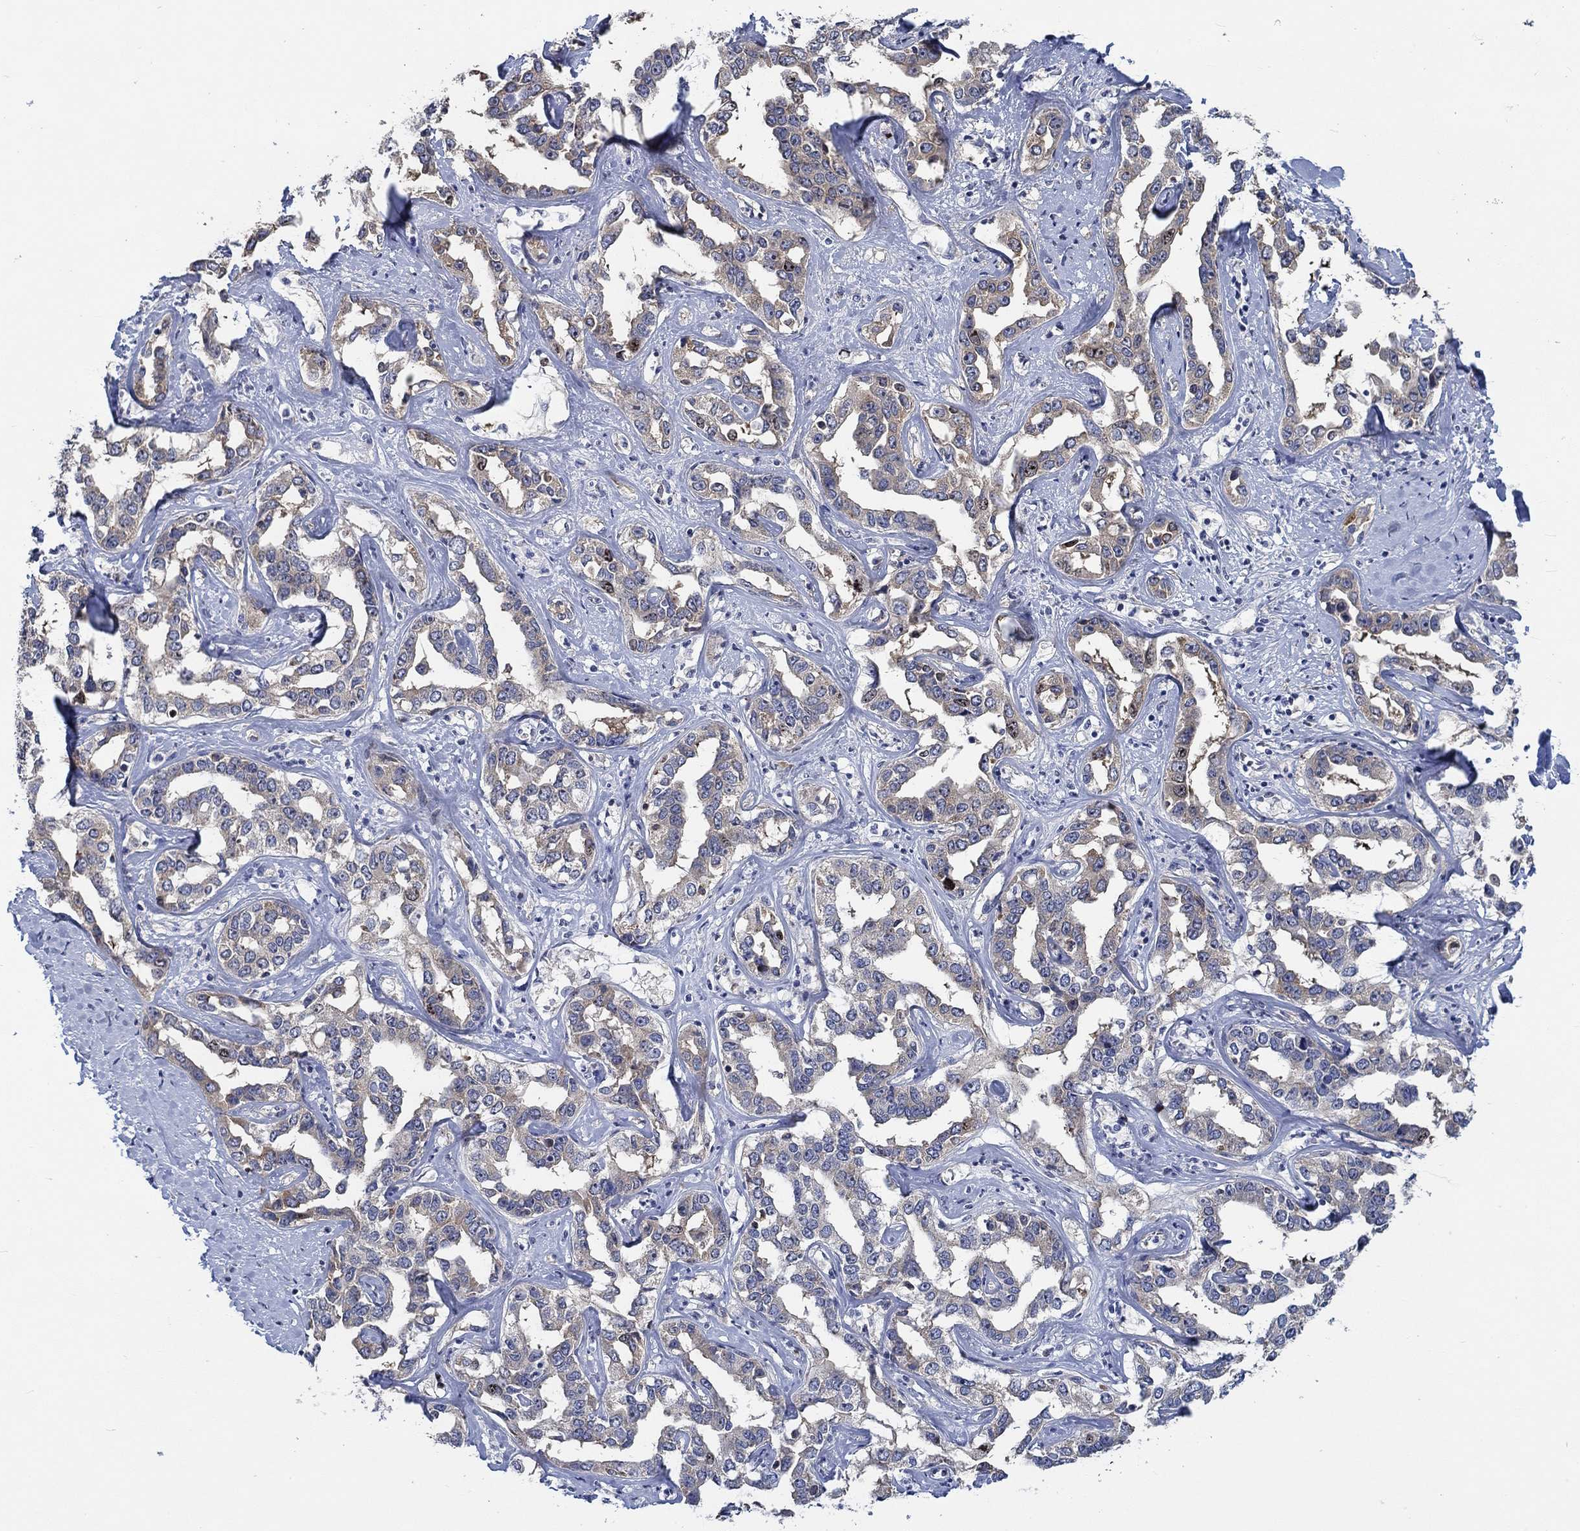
{"staining": {"intensity": "weak", "quantity": "25%-75%", "location": "cytoplasmic/membranous"}, "tissue": "liver cancer", "cell_type": "Tumor cells", "image_type": "cancer", "snomed": [{"axis": "morphology", "description": "Cholangiocarcinoma"}, {"axis": "topography", "description": "Liver"}], "caption": "Immunohistochemistry (IHC) (DAB) staining of human cholangiocarcinoma (liver) demonstrates weak cytoplasmic/membranous protein staining in about 25%-75% of tumor cells.", "gene": "MMP24", "patient": {"sex": "male", "age": 59}}